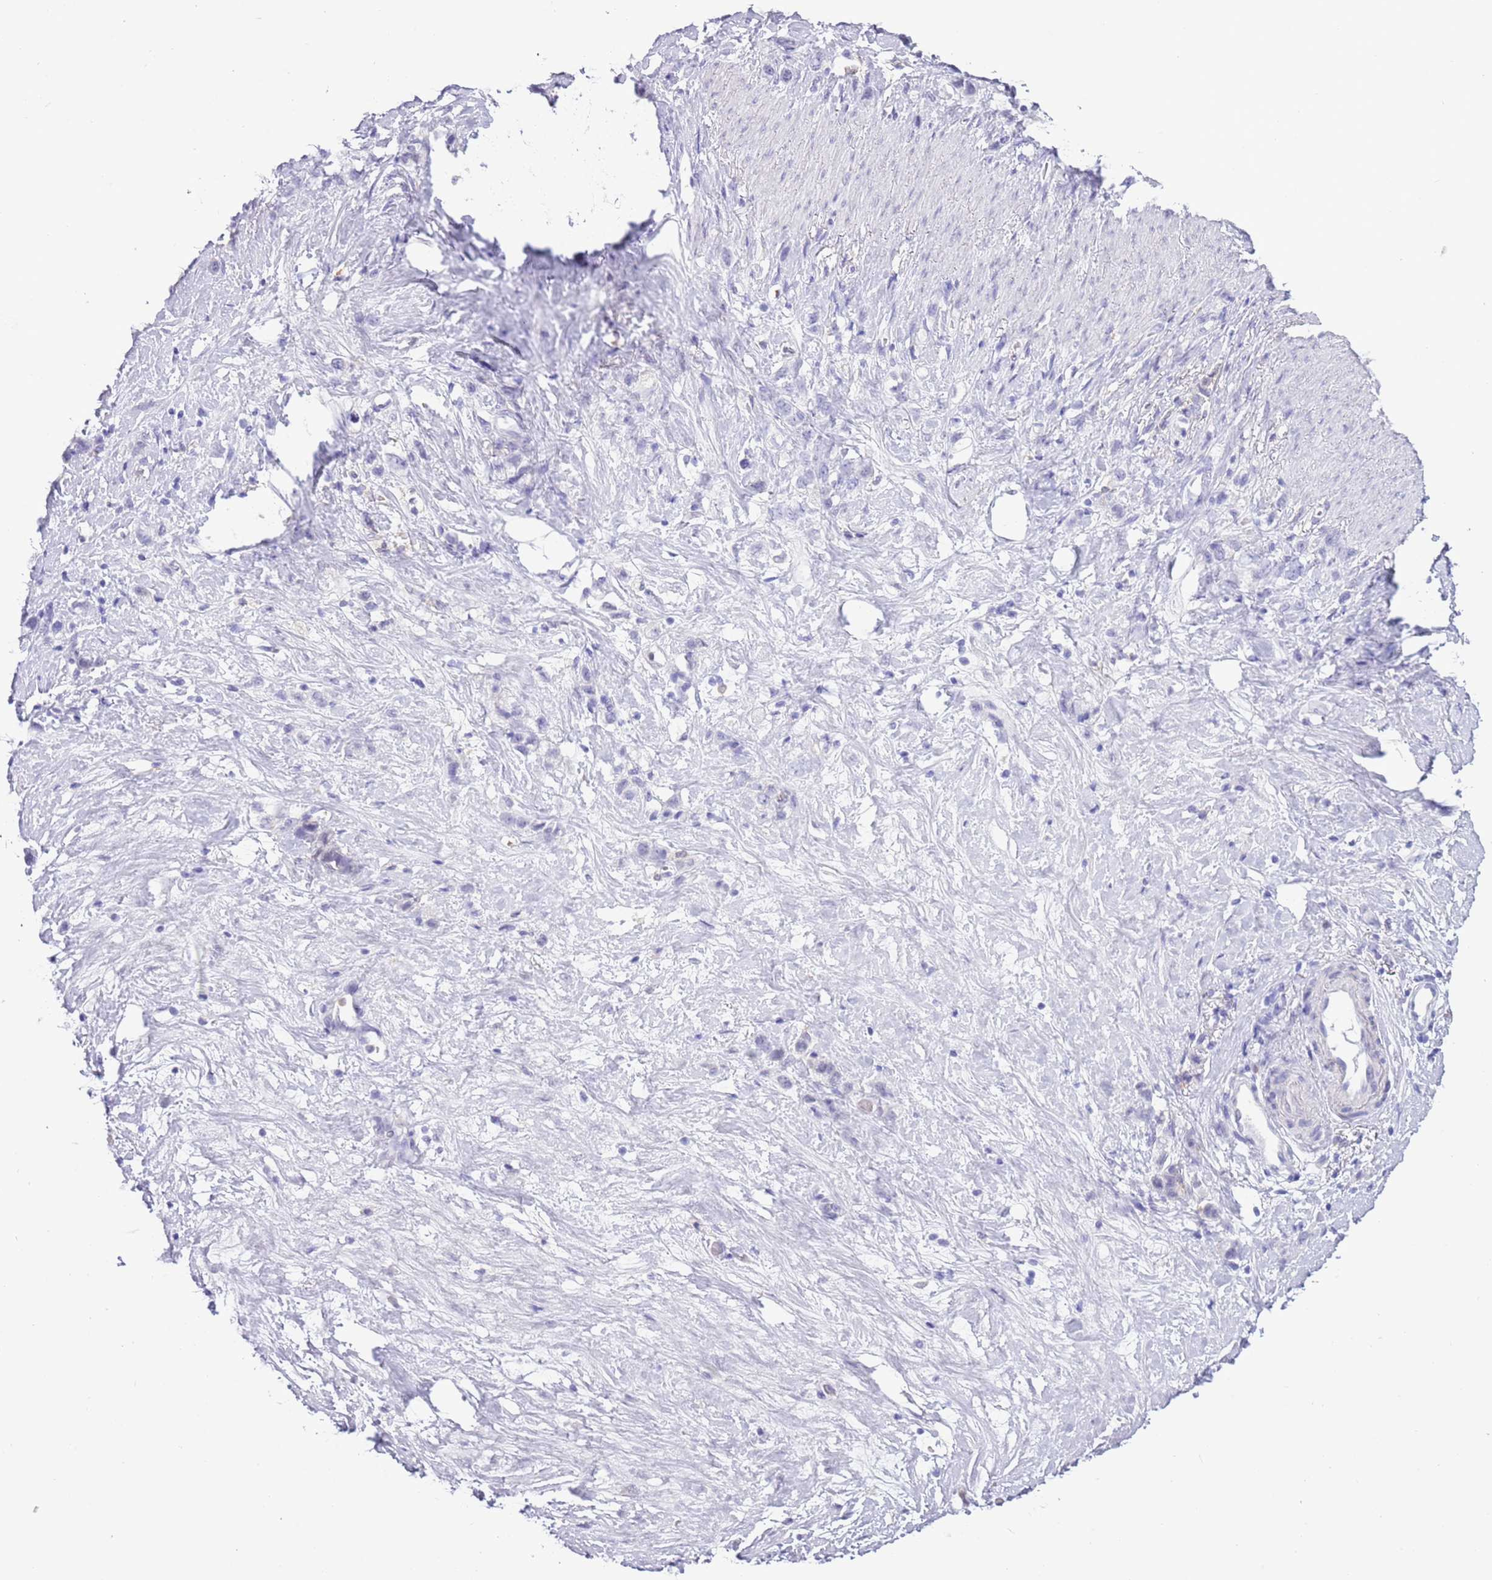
{"staining": {"intensity": "negative", "quantity": "none", "location": "none"}, "tissue": "stomach cancer", "cell_type": "Tumor cells", "image_type": "cancer", "snomed": [{"axis": "morphology", "description": "Adenocarcinoma, NOS"}, {"axis": "topography", "description": "Stomach"}], "caption": "Immunohistochemical staining of human stomach cancer (adenocarcinoma) displays no significant staining in tumor cells. (DAB IHC visualized using brightfield microscopy, high magnification).", "gene": "PPP1R17", "patient": {"sex": "female", "age": 65}}